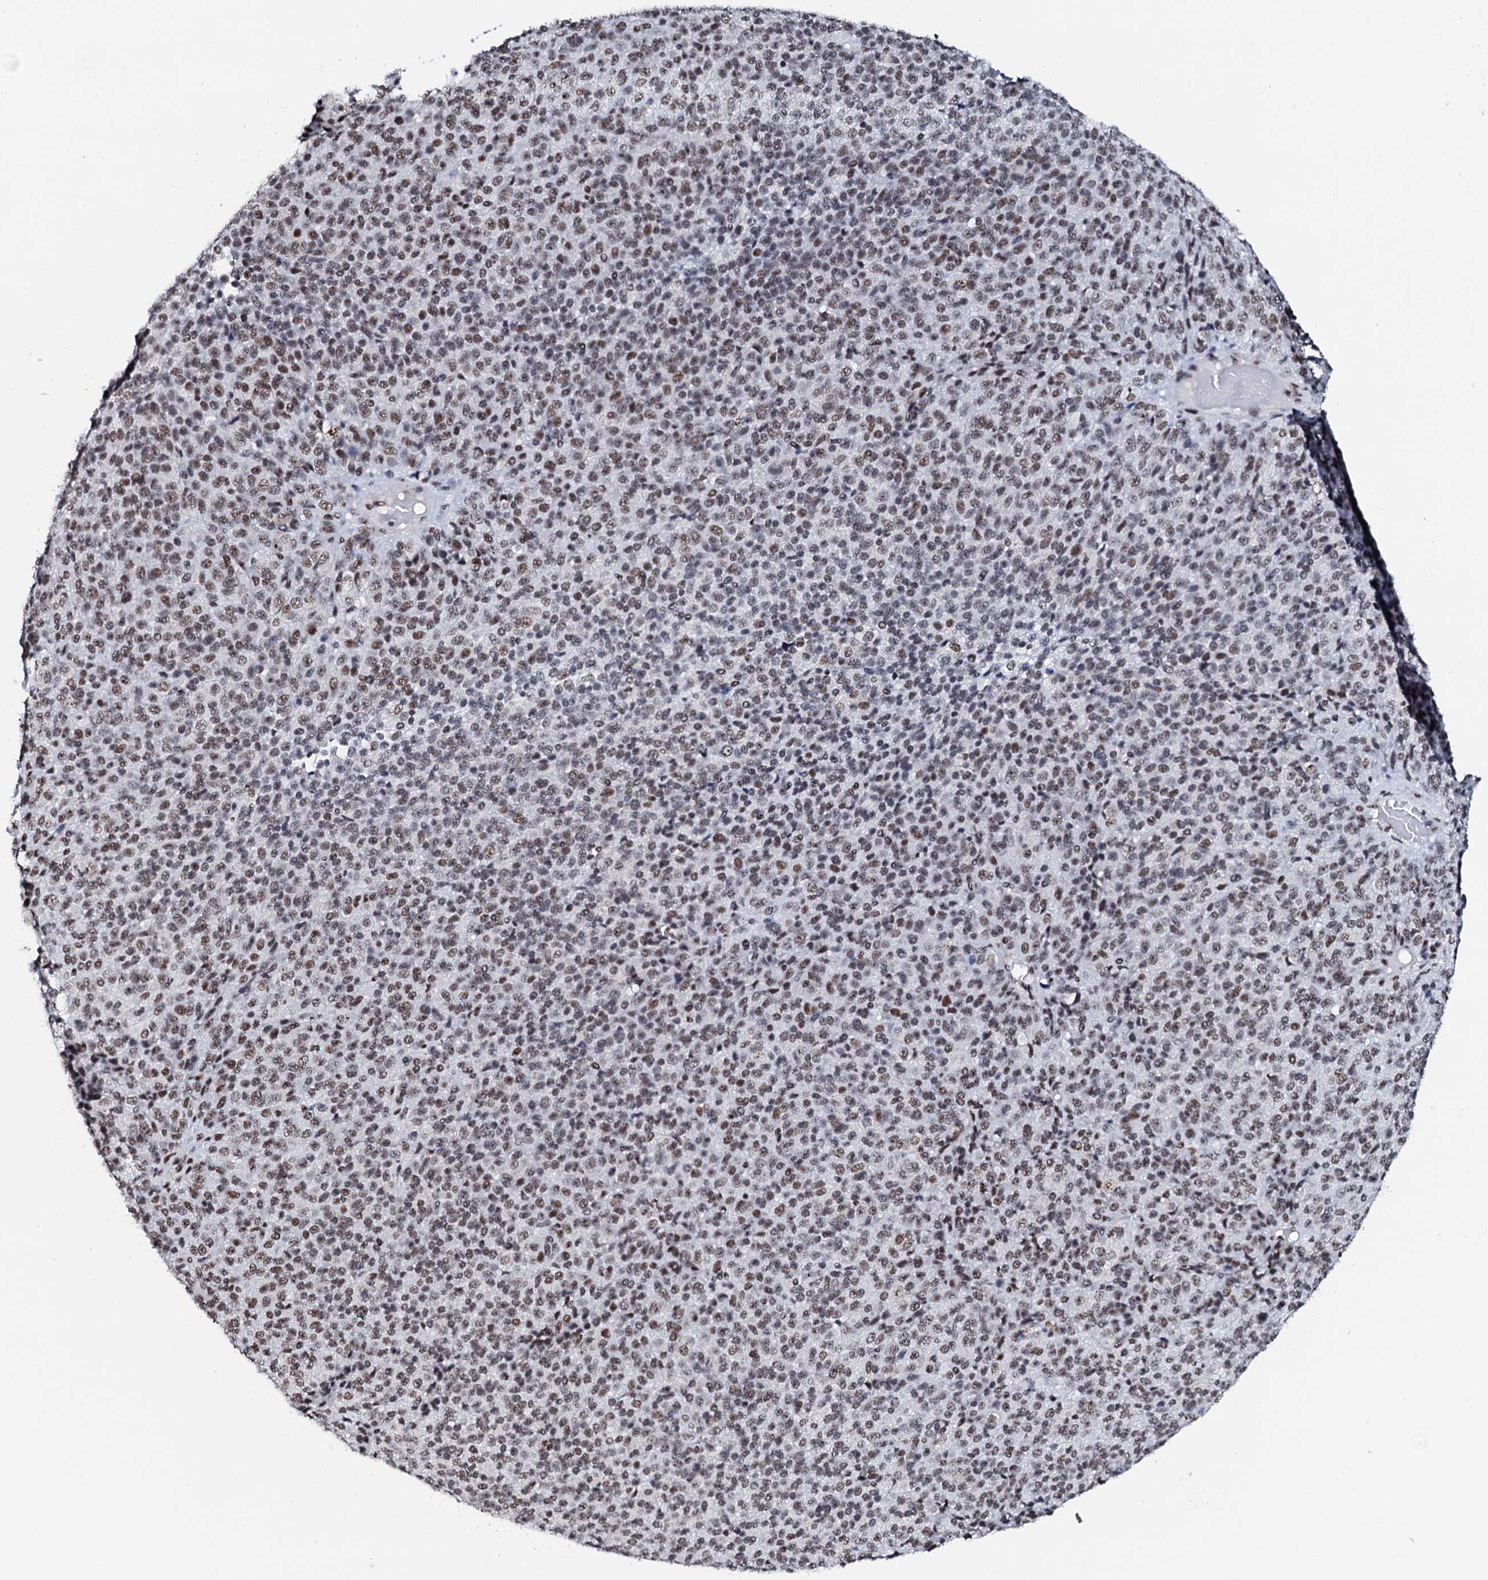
{"staining": {"intensity": "moderate", "quantity": ">75%", "location": "nuclear"}, "tissue": "melanoma", "cell_type": "Tumor cells", "image_type": "cancer", "snomed": [{"axis": "morphology", "description": "Malignant melanoma, Metastatic site"}, {"axis": "topography", "description": "Brain"}], "caption": "IHC micrograph of neoplastic tissue: human melanoma stained using immunohistochemistry displays medium levels of moderate protein expression localized specifically in the nuclear of tumor cells, appearing as a nuclear brown color.", "gene": "NKAPD1", "patient": {"sex": "female", "age": 56}}